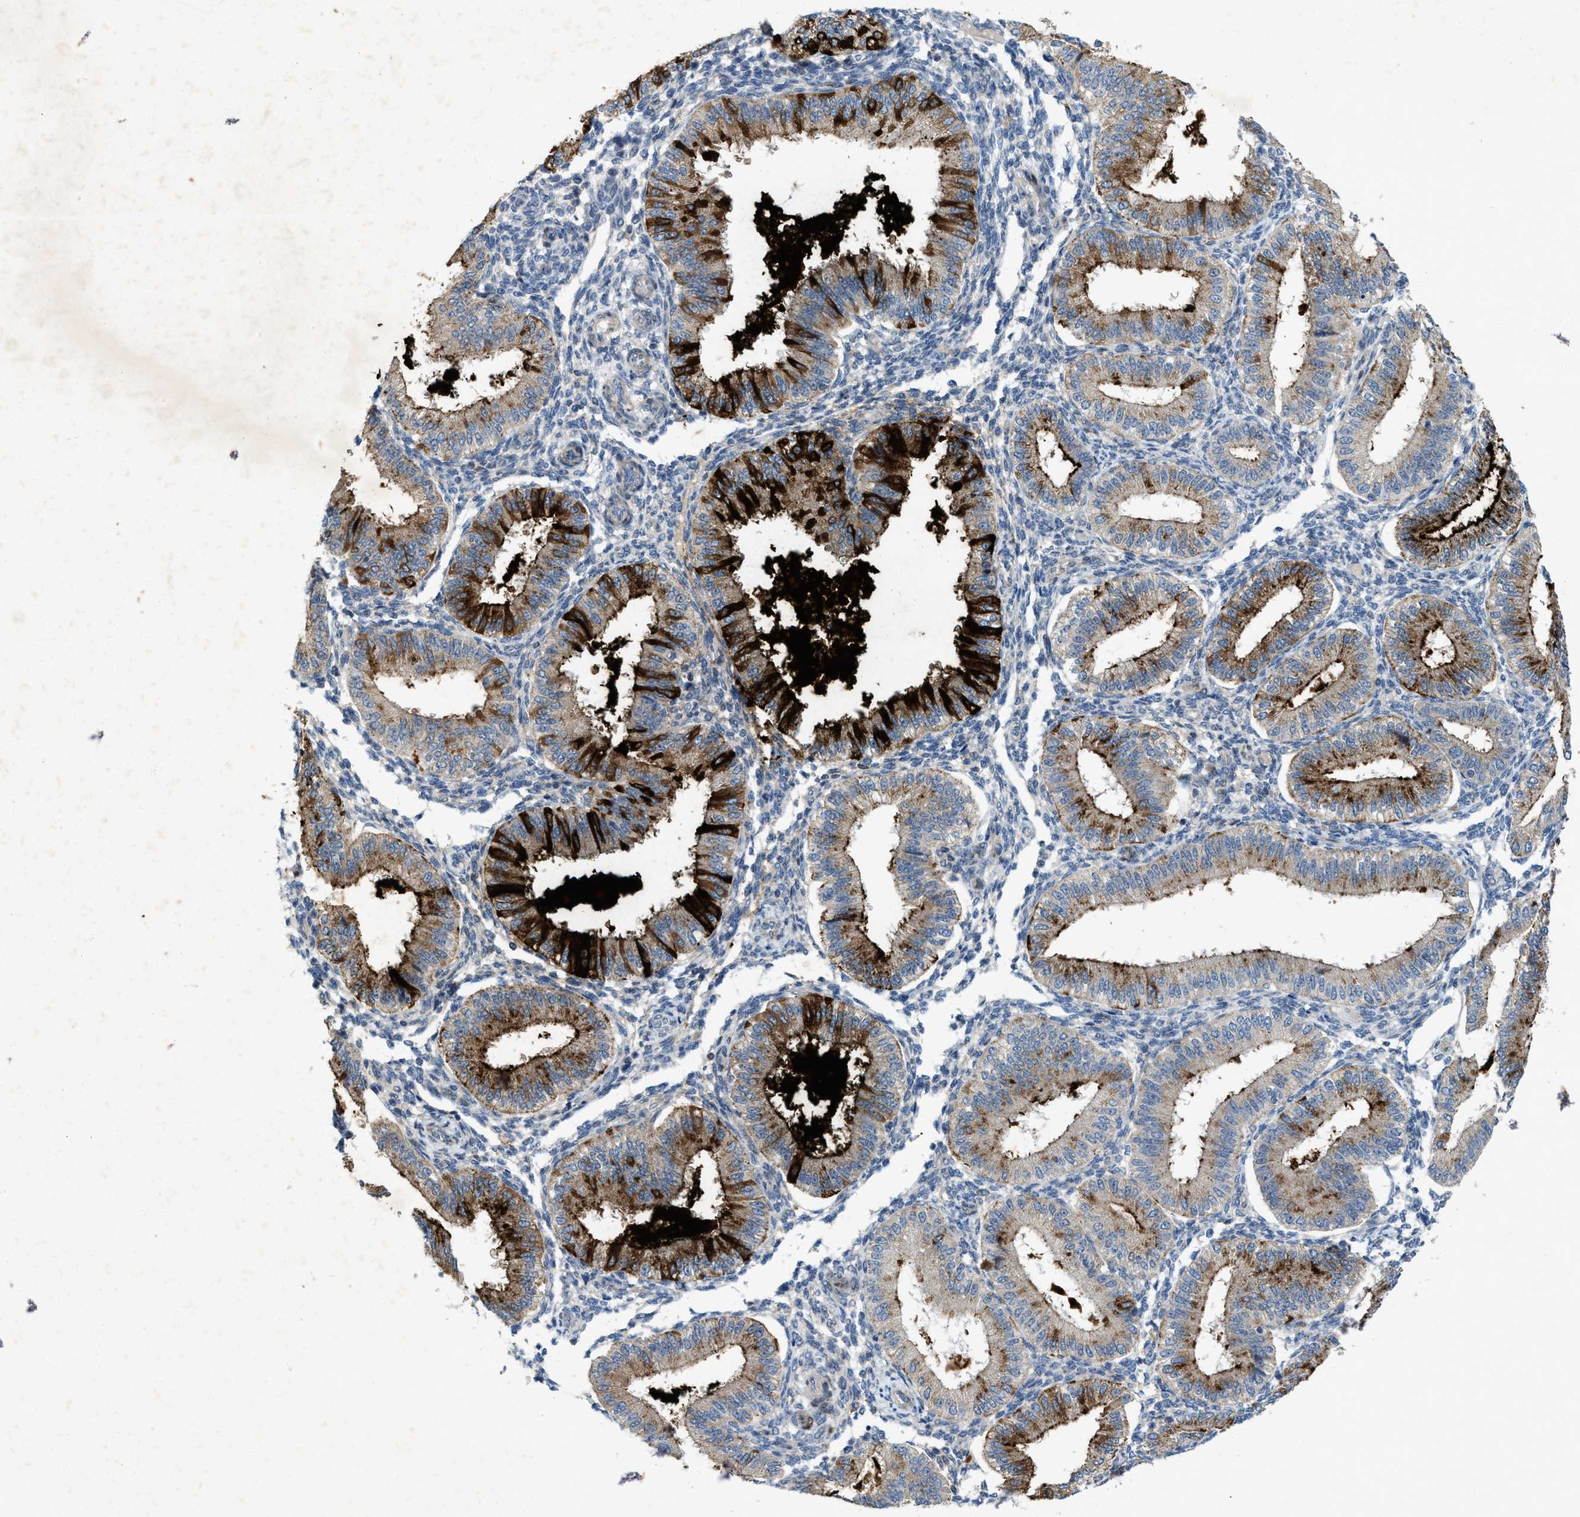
{"staining": {"intensity": "negative", "quantity": "none", "location": "none"}, "tissue": "endometrium", "cell_type": "Cells in endometrial stroma", "image_type": "normal", "snomed": [{"axis": "morphology", "description": "Normal tissue, NOS"}, {"axis": "topography", "description": "Endometrium"}], "caption": "IHC of benign human endometrium demonstrates no staining in cells in endometrial stroma.", "gene": "URGCP", "patient": {"sex": "female", "age": 39}}